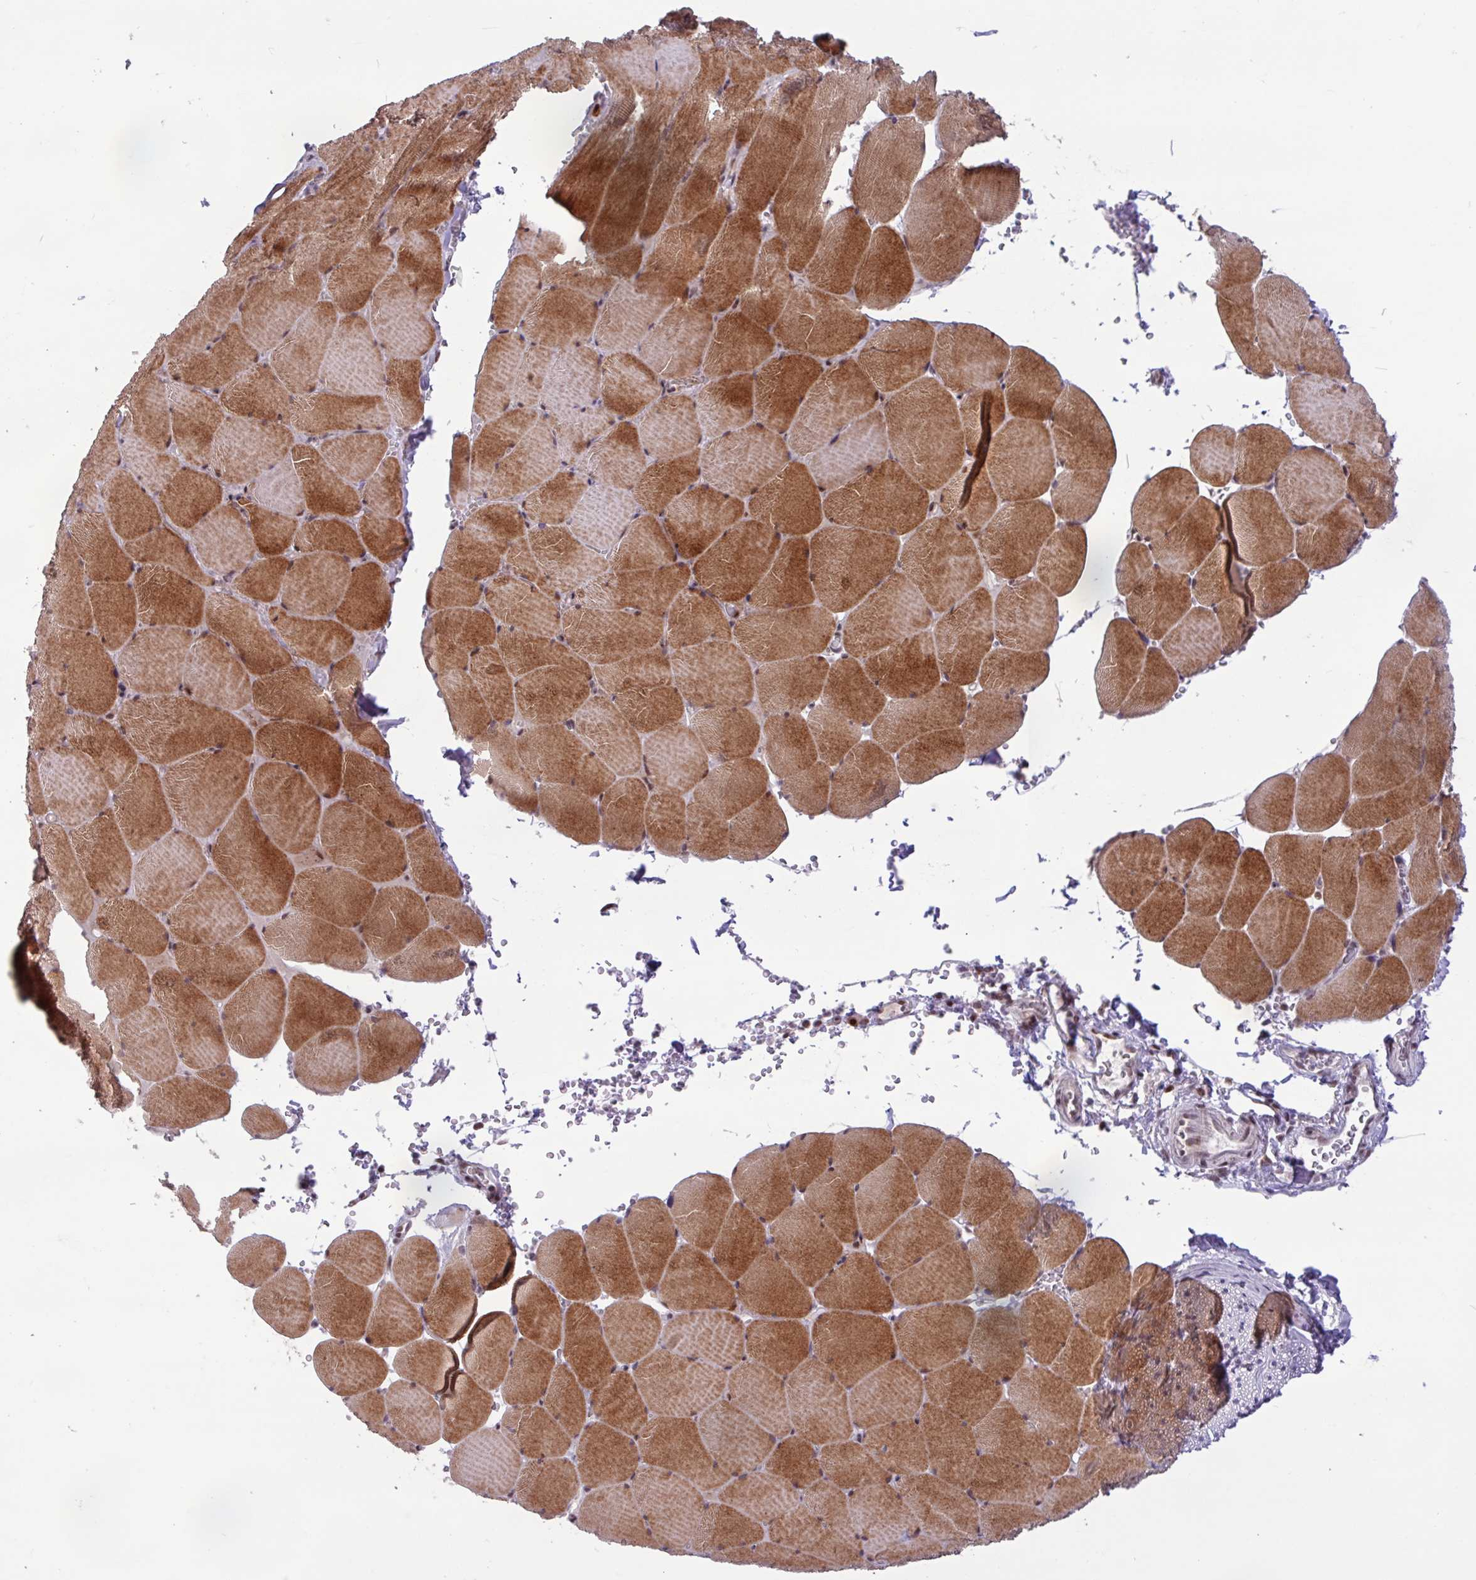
{"staining": {"intensity": "strong", "quantity": ">75%", "location": "cytoplasmic/membranous,nuclear"}, "tissue": "skeletal muscle", "cell_type": "Myocytes", "image_type": "normal", "snomed": [{"axis": "morphology", "description": "Normal tissue, NOS"}, {"axis": "topography", "description": "Skeletal muscle"}, {"axis": "topography", "description": "Head-Neck"}], "caption": "A photomicrograph of skeletal muscle stained for a protein reveals strong cytoplasmic/membranous,nuclear brown staining in myocytes.", "gene": "BRD3", "patient": {"sex": "male", "age": 66}}